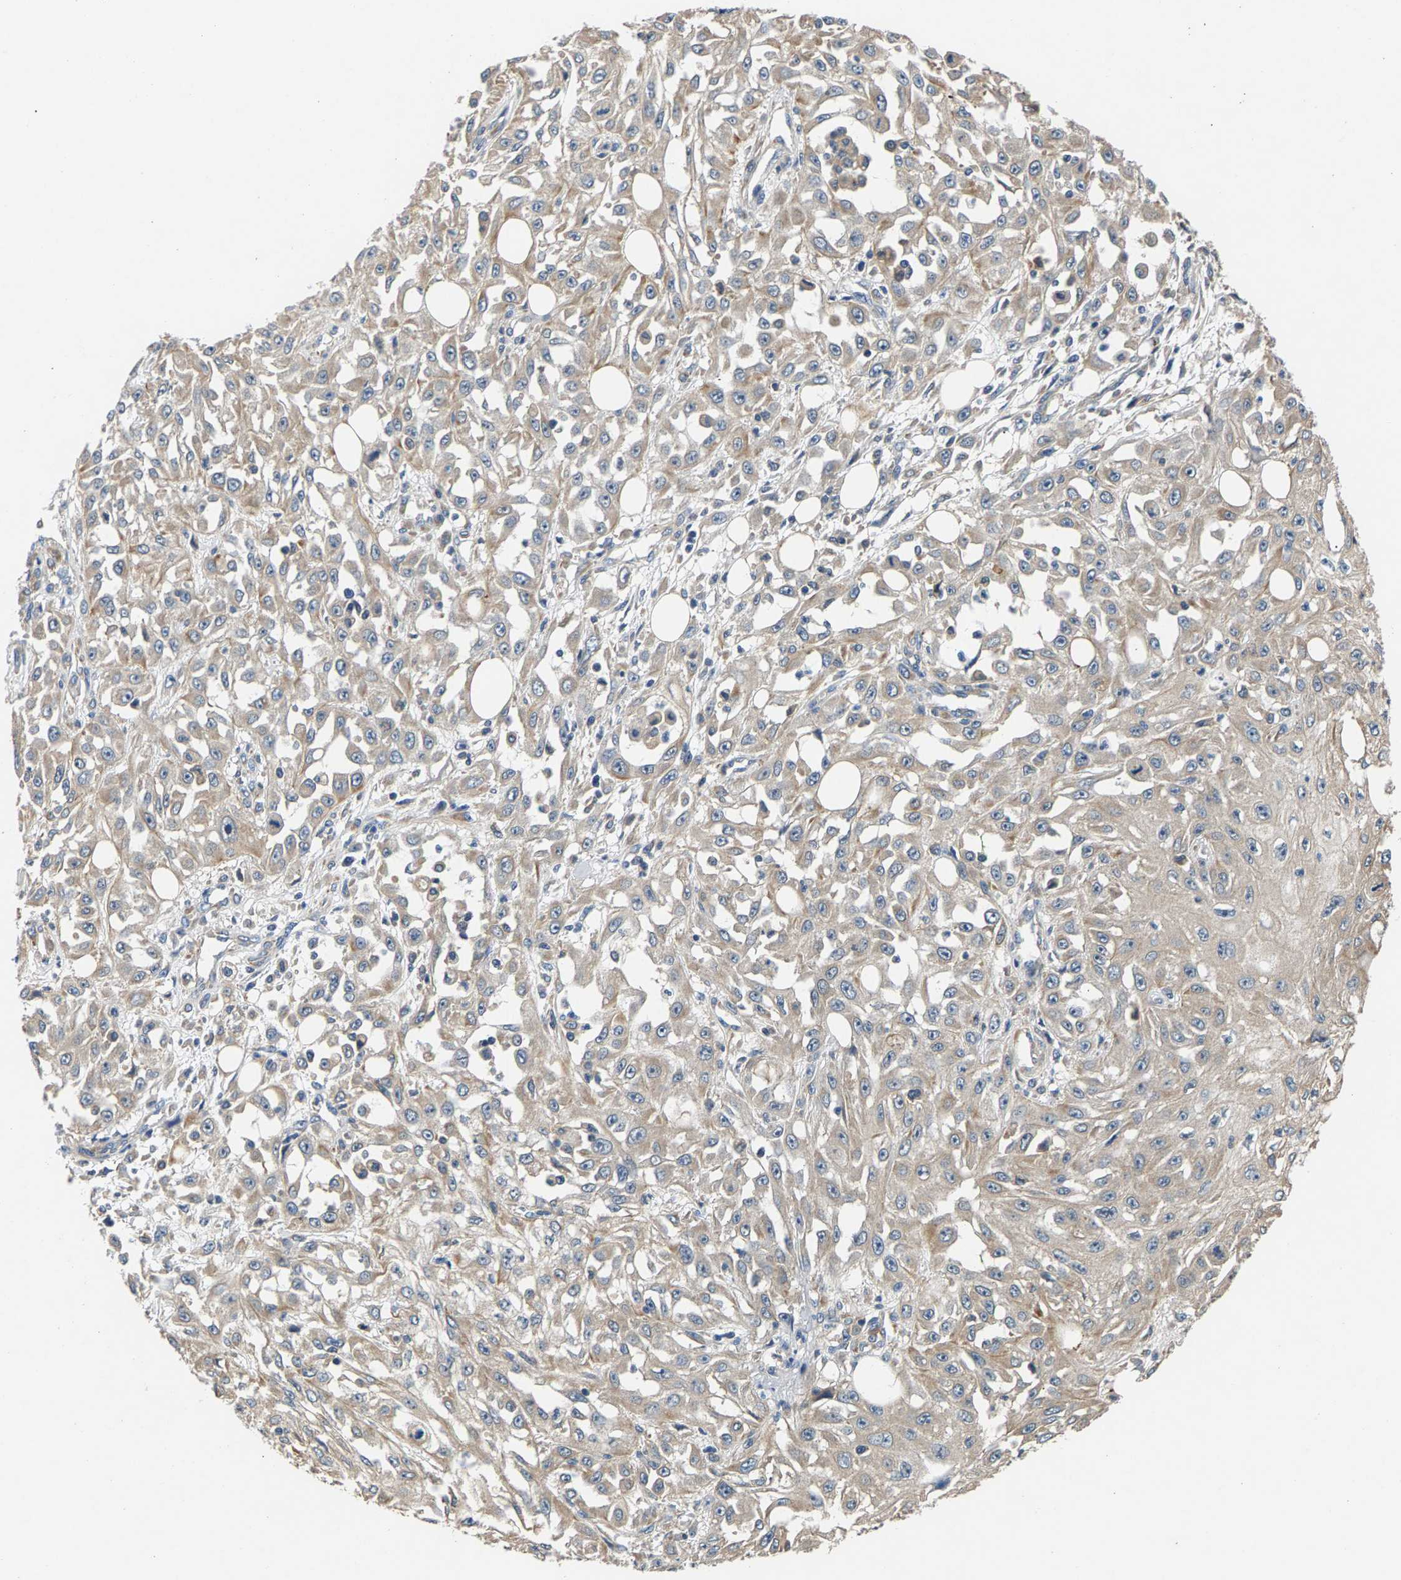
{"staining": {"intensity": "weak", "quantity": ">75%", "location": "cytoplasmic/membranous"}, "tissue": "skin cancer", "cell_type": "Tumor cells", "image_type": "cancer", "snomed": [{"axis": "morphology", "description": "Squamous cell carcinoma, NOS"}, {"axis": "morphology", "description": "Squamous cell carcinoma, metastatic, NOS"}, {"axis": "topography", "description": "Skin"}, {"axis": "topography", "description": "Lymph node"}], "caption": "Immunohistochemical staining of skin cancer (squamous cell carcinoma) shows low levels of weak cytoplasmic/membranous protein positivity in about >75% of tumor cells.", "gene": "NT5C", "patient": {"sex": "male", "age": 75}}